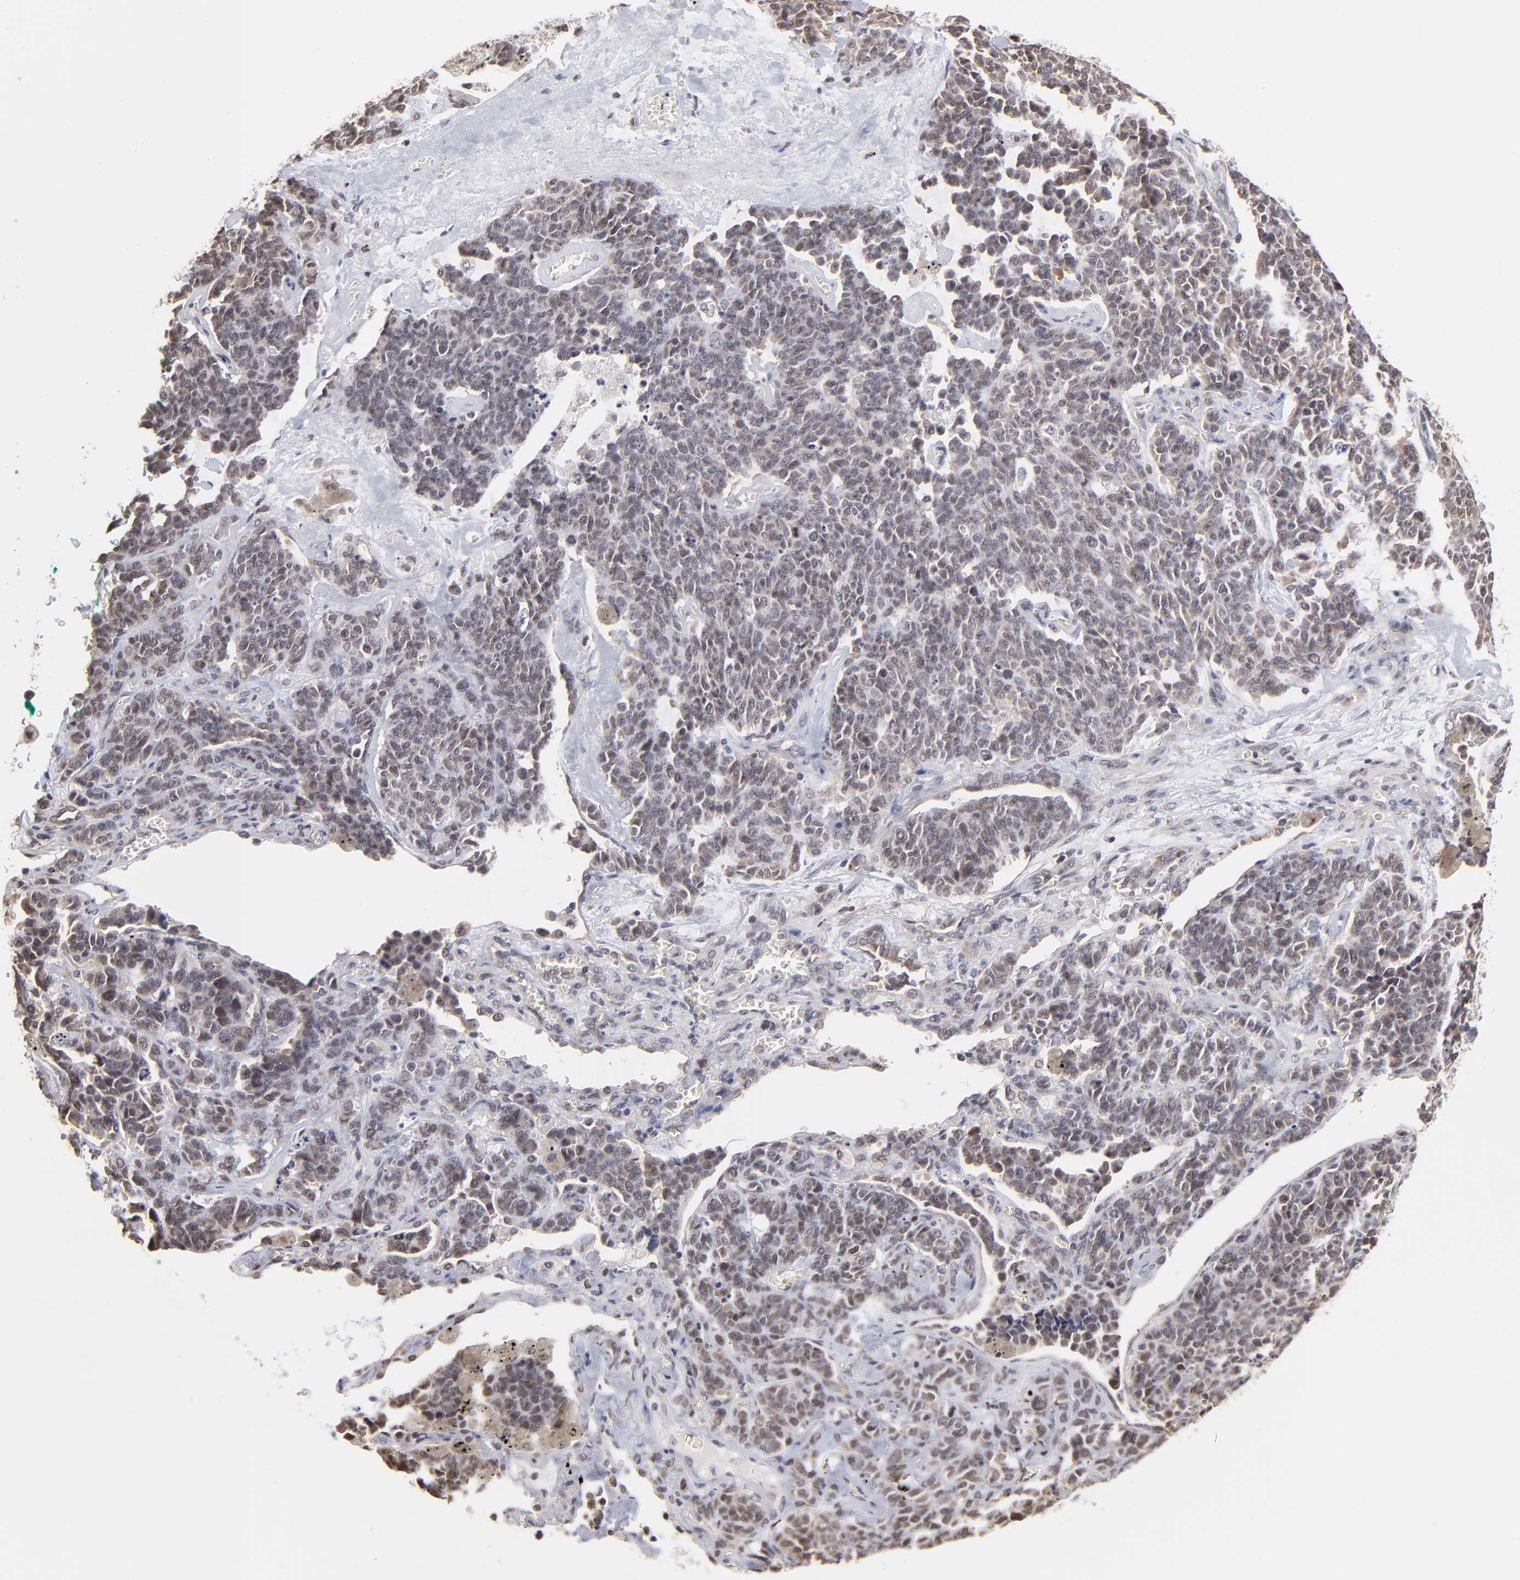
{"staining": {"intensity": "weak", "quantity": "<25%", "location": "cytoplasmic/membranous,nuclear"}, "tissue": "lung cancer", "cell_type": "Tumor cells", "image_type": "cancer", "snomed": [{"axis": "morphology", "description": "Neoplasm, malignant, NOS"}, {"axis": "topography", "description": "Lung"}], "caption": "Lung cancer (neoplasm (malignant)) was stained to show a protein in brown. There is no significant expression in tumor cells. (Brightfield microscopy of DAB (3,3'-diaminobenzidine) IHC at high magnification).", "gene": "BRPF1", "patient": {"sex": "female", "age": 58}}